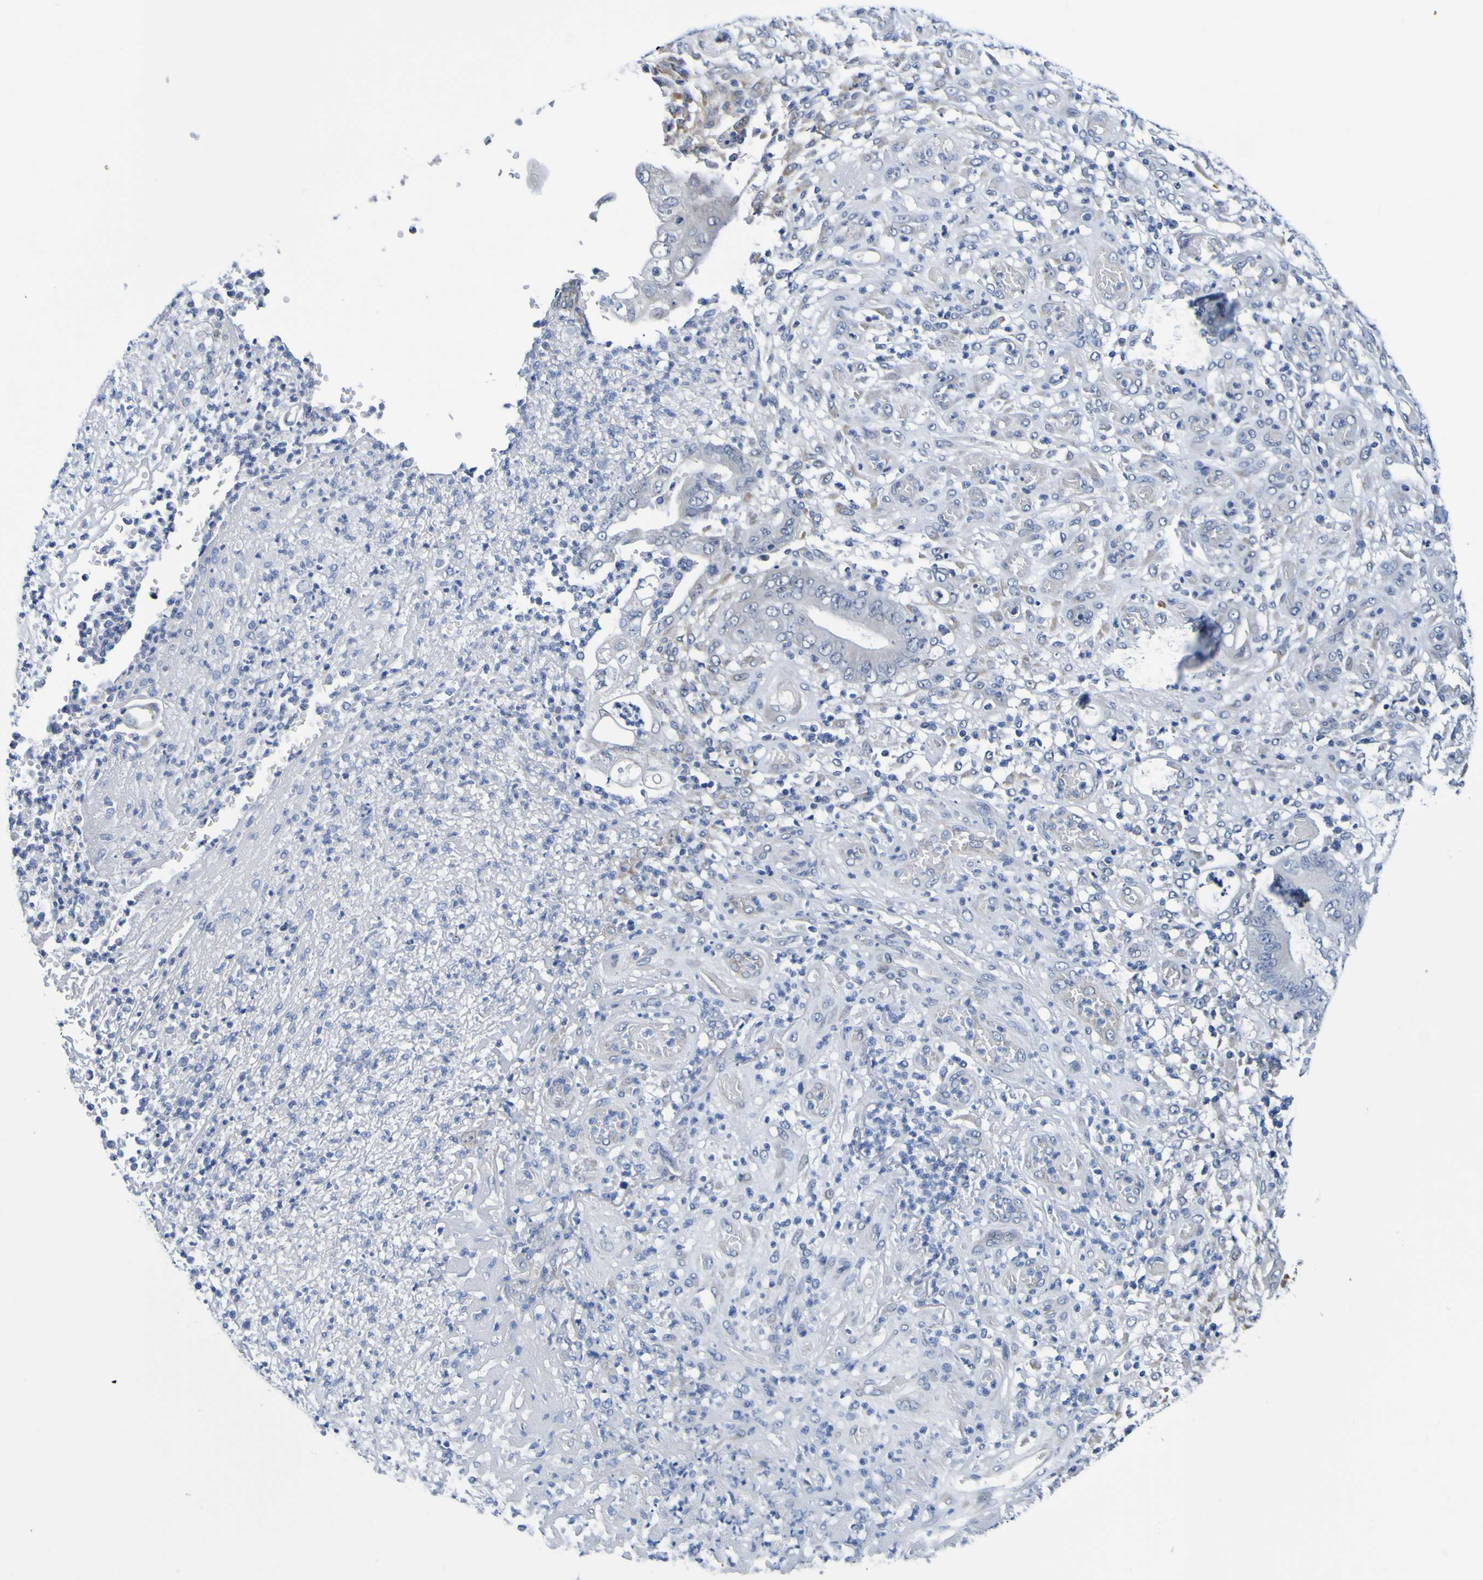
{"staining": {"intensity": "negative", "quantity": "none", "location": "none"}, "tissue": "stomach cancer", "cell_type": "Tumor cells", "image_type": "cancer", "snomed": [{"axis": "morphology", "description": "Adenocarcinoma, NOS"}, {"axis": "topography", "description": "Stomach"}], "caption": "An image of stomach adenocarcinoma stained for a protein displays no brown staining in tumor cells. (DAB (3,3'-diaminobenzidine) immunohistochemistry, high magnification).", "gene": "VMA21", "patient": {"sex": "female", "age": 73}}